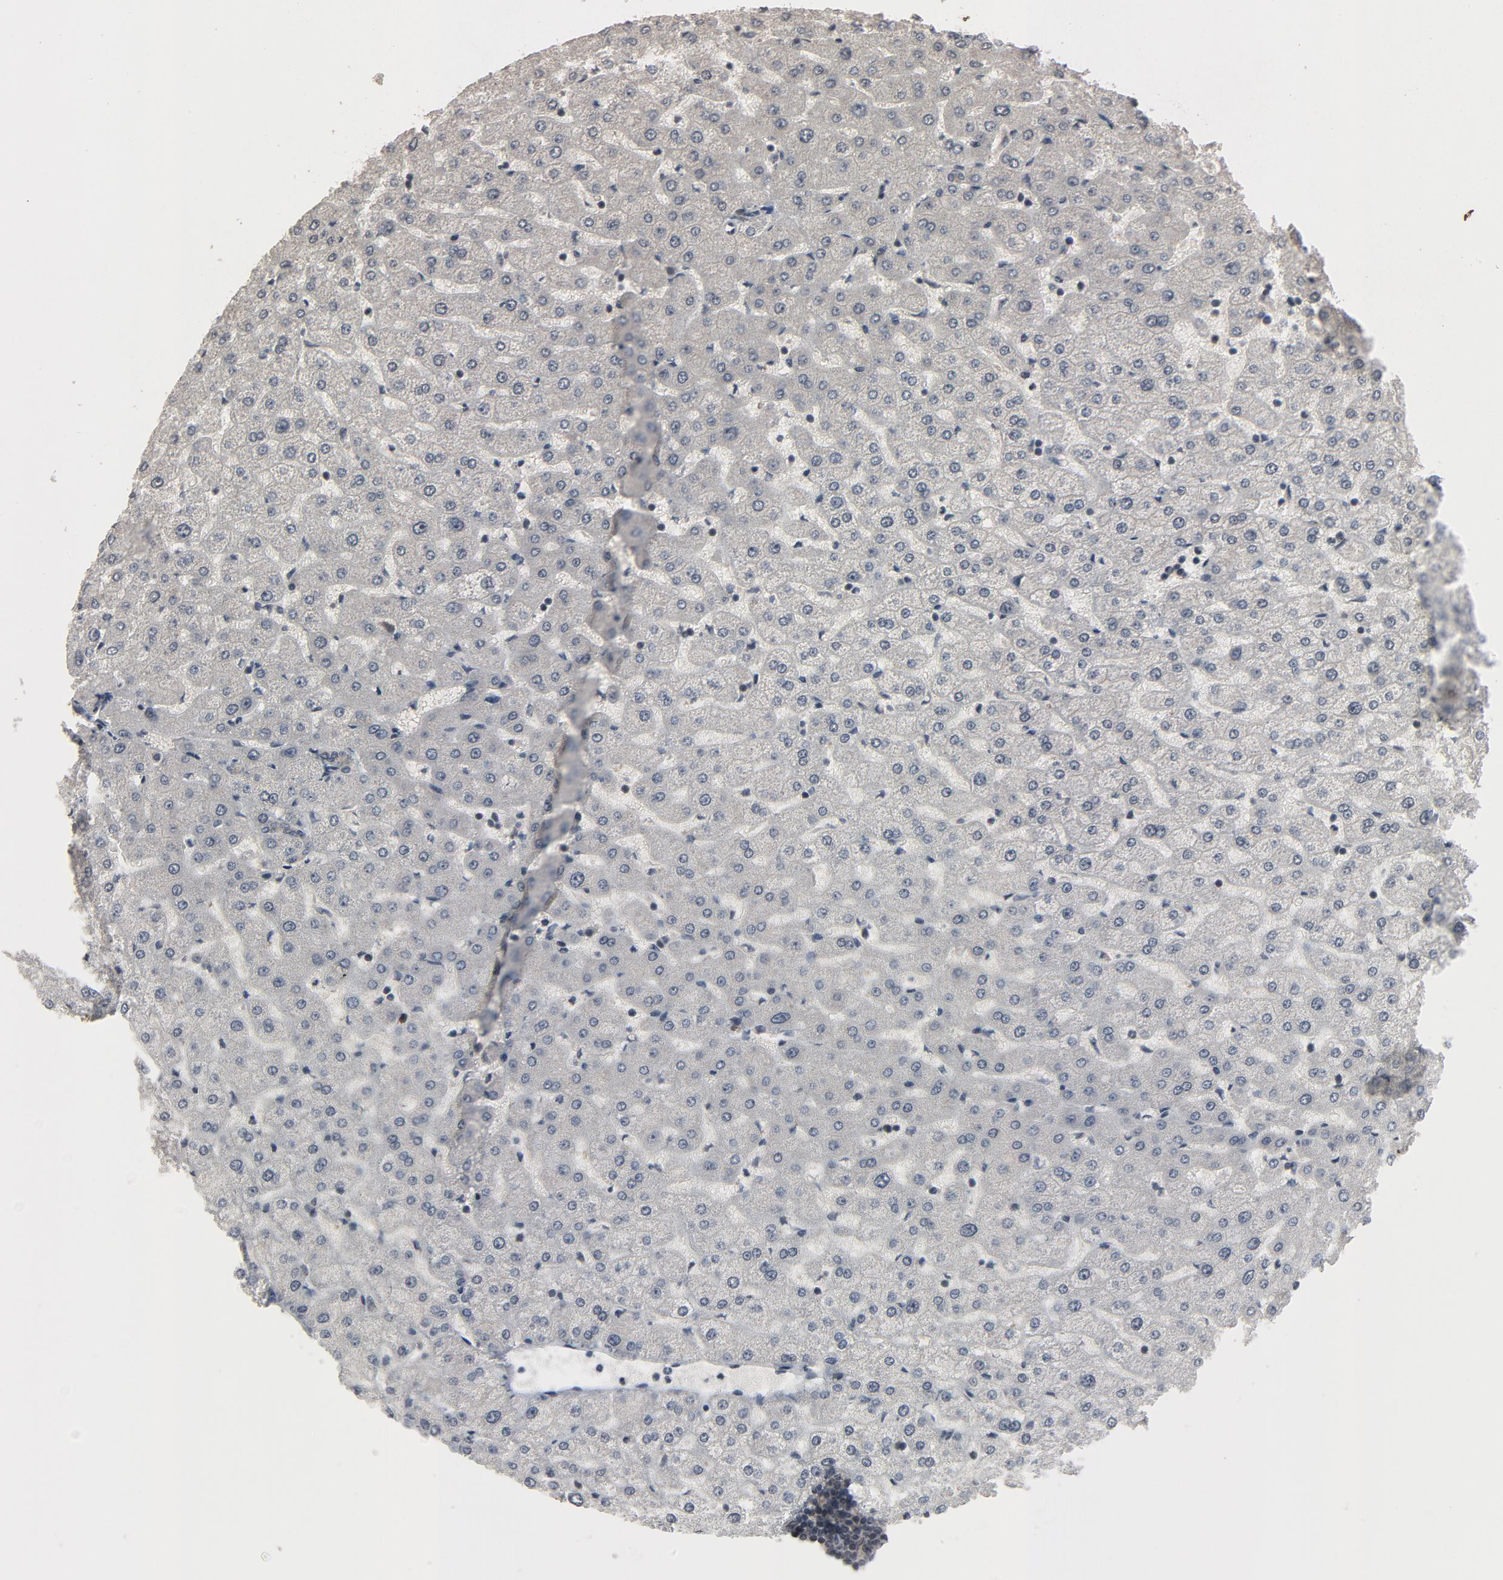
{"staining": {"intensity": "negative", "quantity": "none", "location": "none"}, "tissue": "liver", "cell_type": "Cholangiocytes", "image_type": "normal", "snomed": [{"axis": "morphology", "description": "Normal tissue, NOS"}, {"axis": "morphology", "description": "Fibrosis, NOS"}, {"axis": "topography", "description": "Liver"}], "caption": "Human liver stained for a protein using immunohistochemistry shows no staining in cholangiocytes.", "gene": "POM121", "patient": {"sex": "female", "age": 29}}